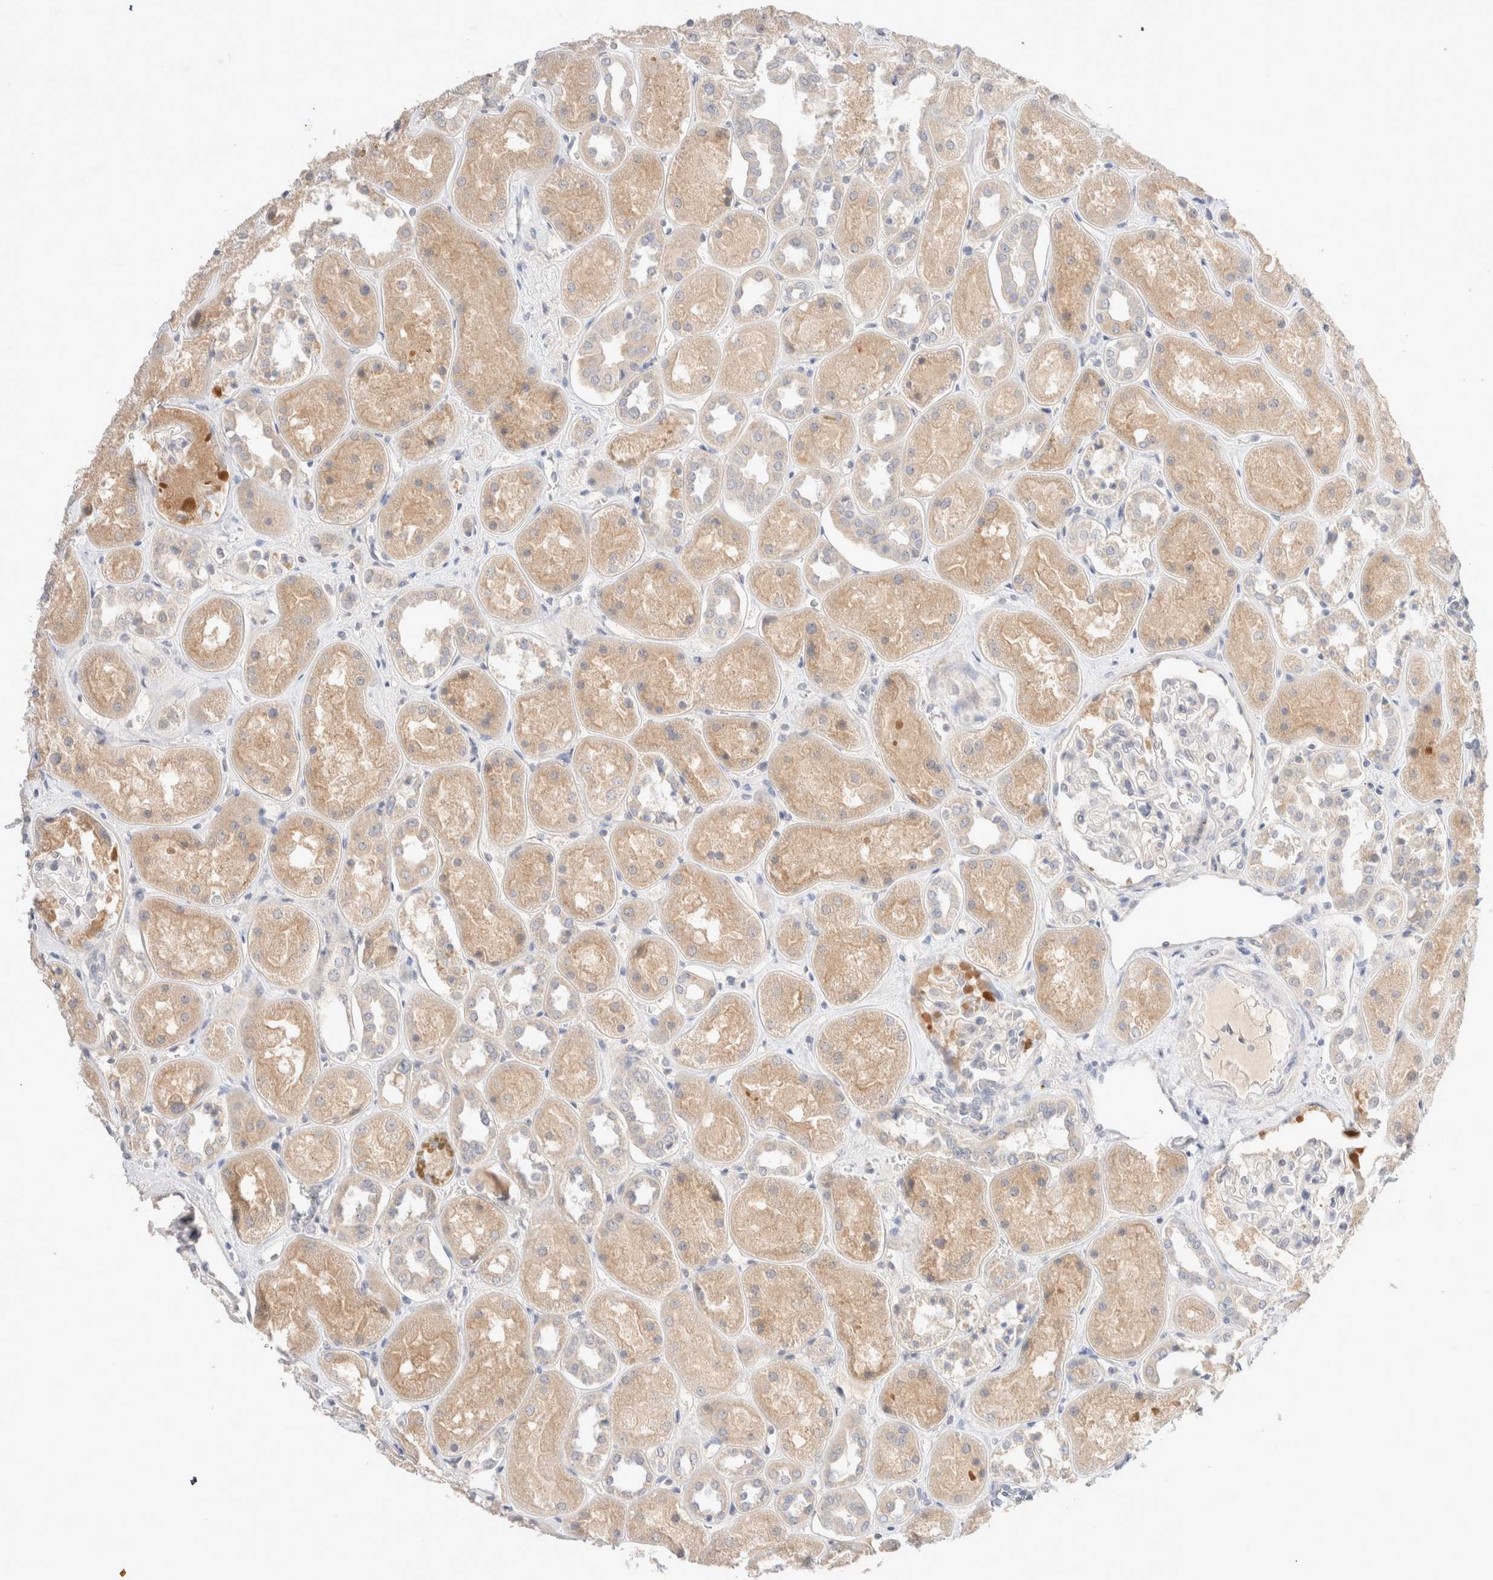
{"staining": {"intensity": "negative", "quantity": "none", "location": "none"}, "tissue": "kidney", "cell_type": "Cells in glomeruli", "image_type": "normal", "snomed": [{"axis": "morphology", "description": "Normal tissue, NOS"}, {"axis": "topography", "description": "Kidney"}], "caption": "Human kidney stained for a protein using IHC displays no expression in cells in glomeruli.", "gene": "SPATA20", "patient": {"sex": "male", "age": 70}}